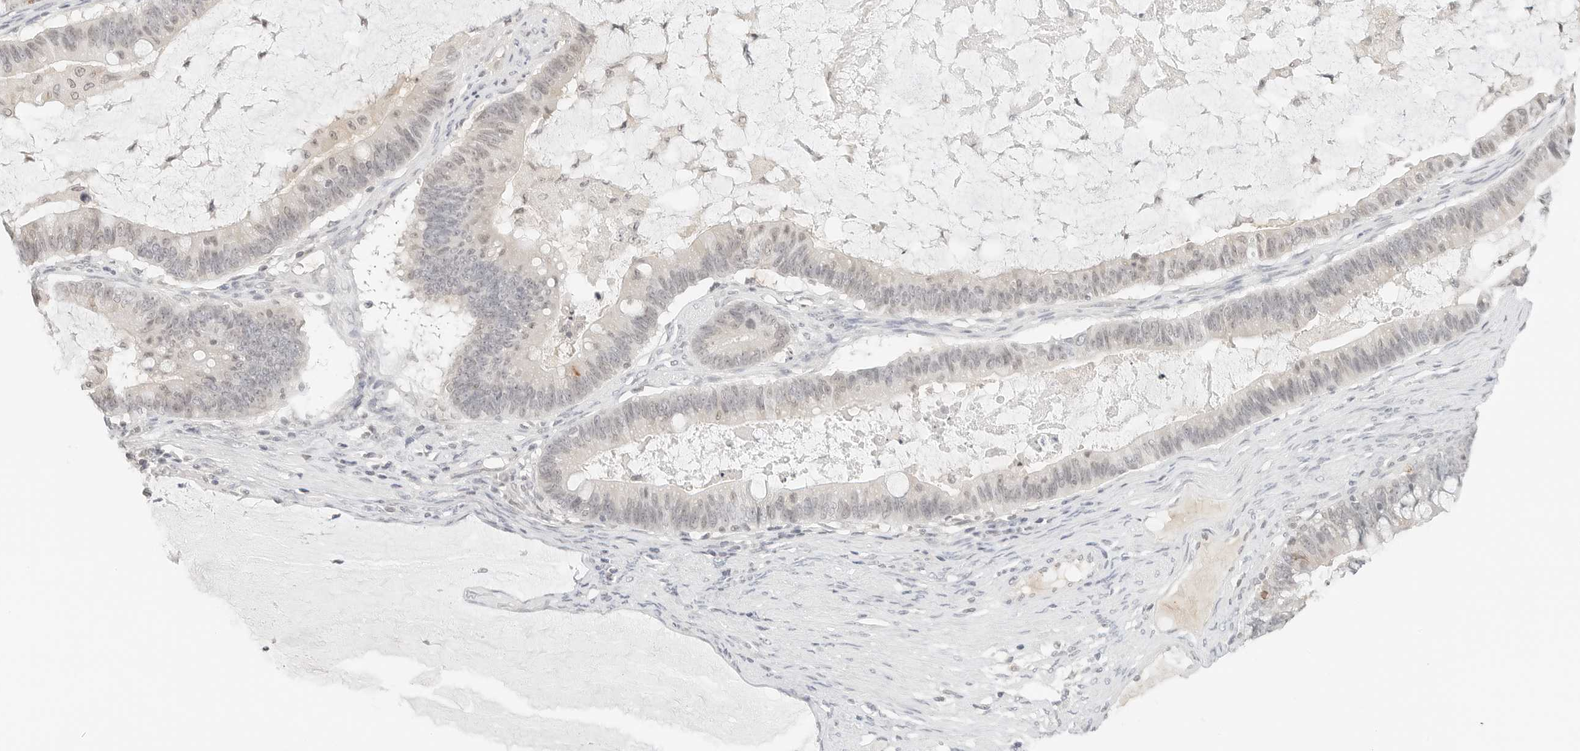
{"staining": {"intensity": "negative", "quantity": "none", "location": "none"}, "tissue": "ovarian cancer", "cell_type": "Tumor cells", "image_type": "cancer", "snomed": [{"axis": "morphology", "description": "Cystadenocarcinoma, mucinous, NOS"}, {"axis": "topography", "description": "Ovary"}], "caption": "A high-resolution photomicrograph shows immunohistochemistry (IHC) staining of mucinous cystadenocarcinoma (ovarian), which reveals no significant positivity in tumor cells. (Stains: DAB (3,3'-diaminobenzidine) immunohistochemistry with hematoxylin counter stain, Microscopy: brightfield microscopy at high magnification).", "gene": "NEO1", "patient": {"sex": "female", "age": 61}}